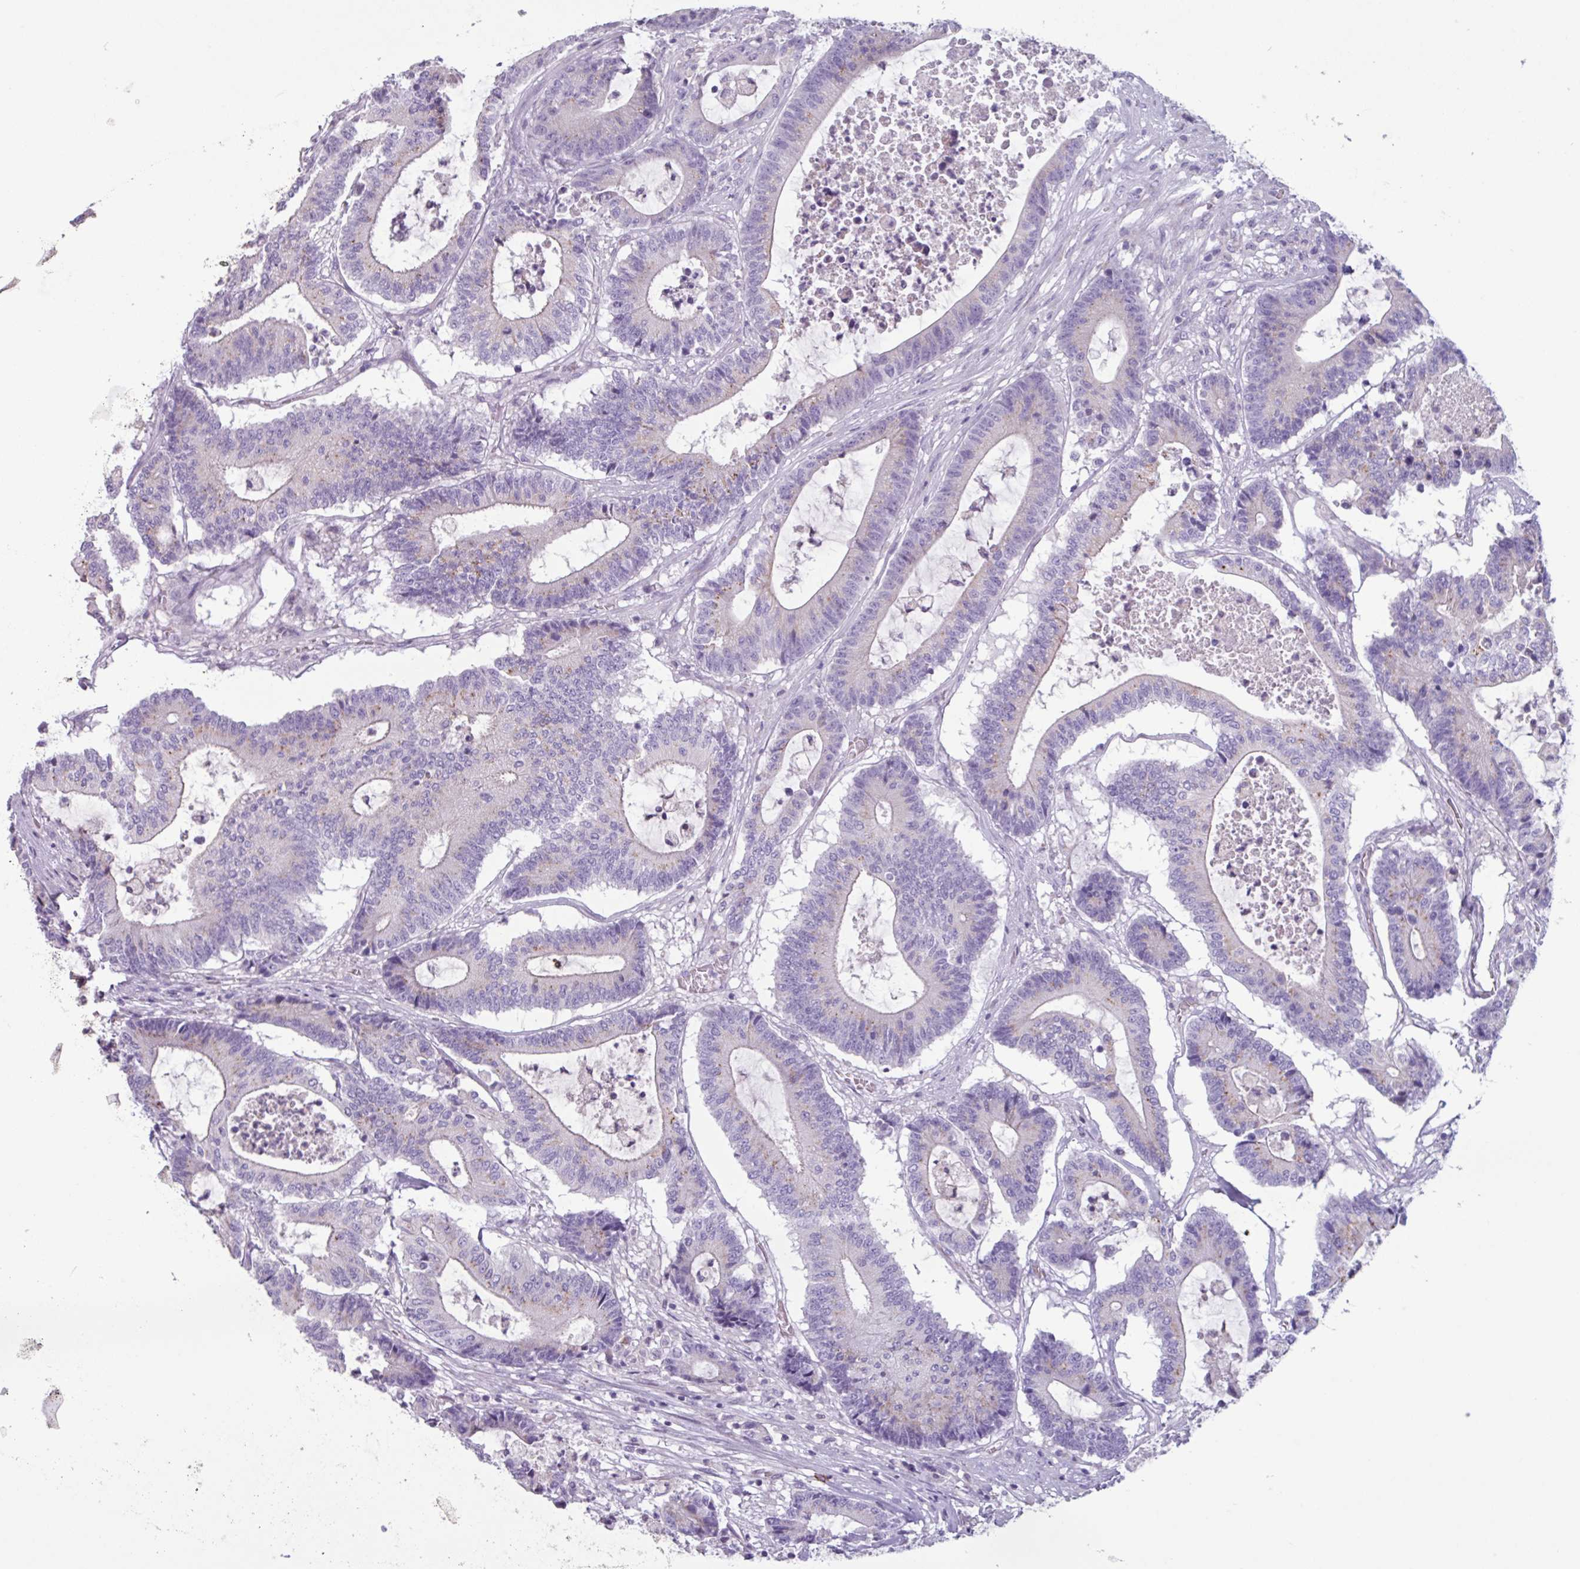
{"staining": {"intensity": "negative", "quantity": "none", "location": "none"}, "tissue": "colorectal cancer", "cell_type": "Tumor cells", "image_type": "cancer", "snomed": [{"axis": "morphology", "description": "Adenocarcinoma, NOS"}, {"axis": "topography", "description": "Colon"}], "caption": "IHC of colorectal adenocarcinoma reveals no expression in tumor cells.", "gene": "ADGRE1", "patient": {"sex": "female", "age": 84}}